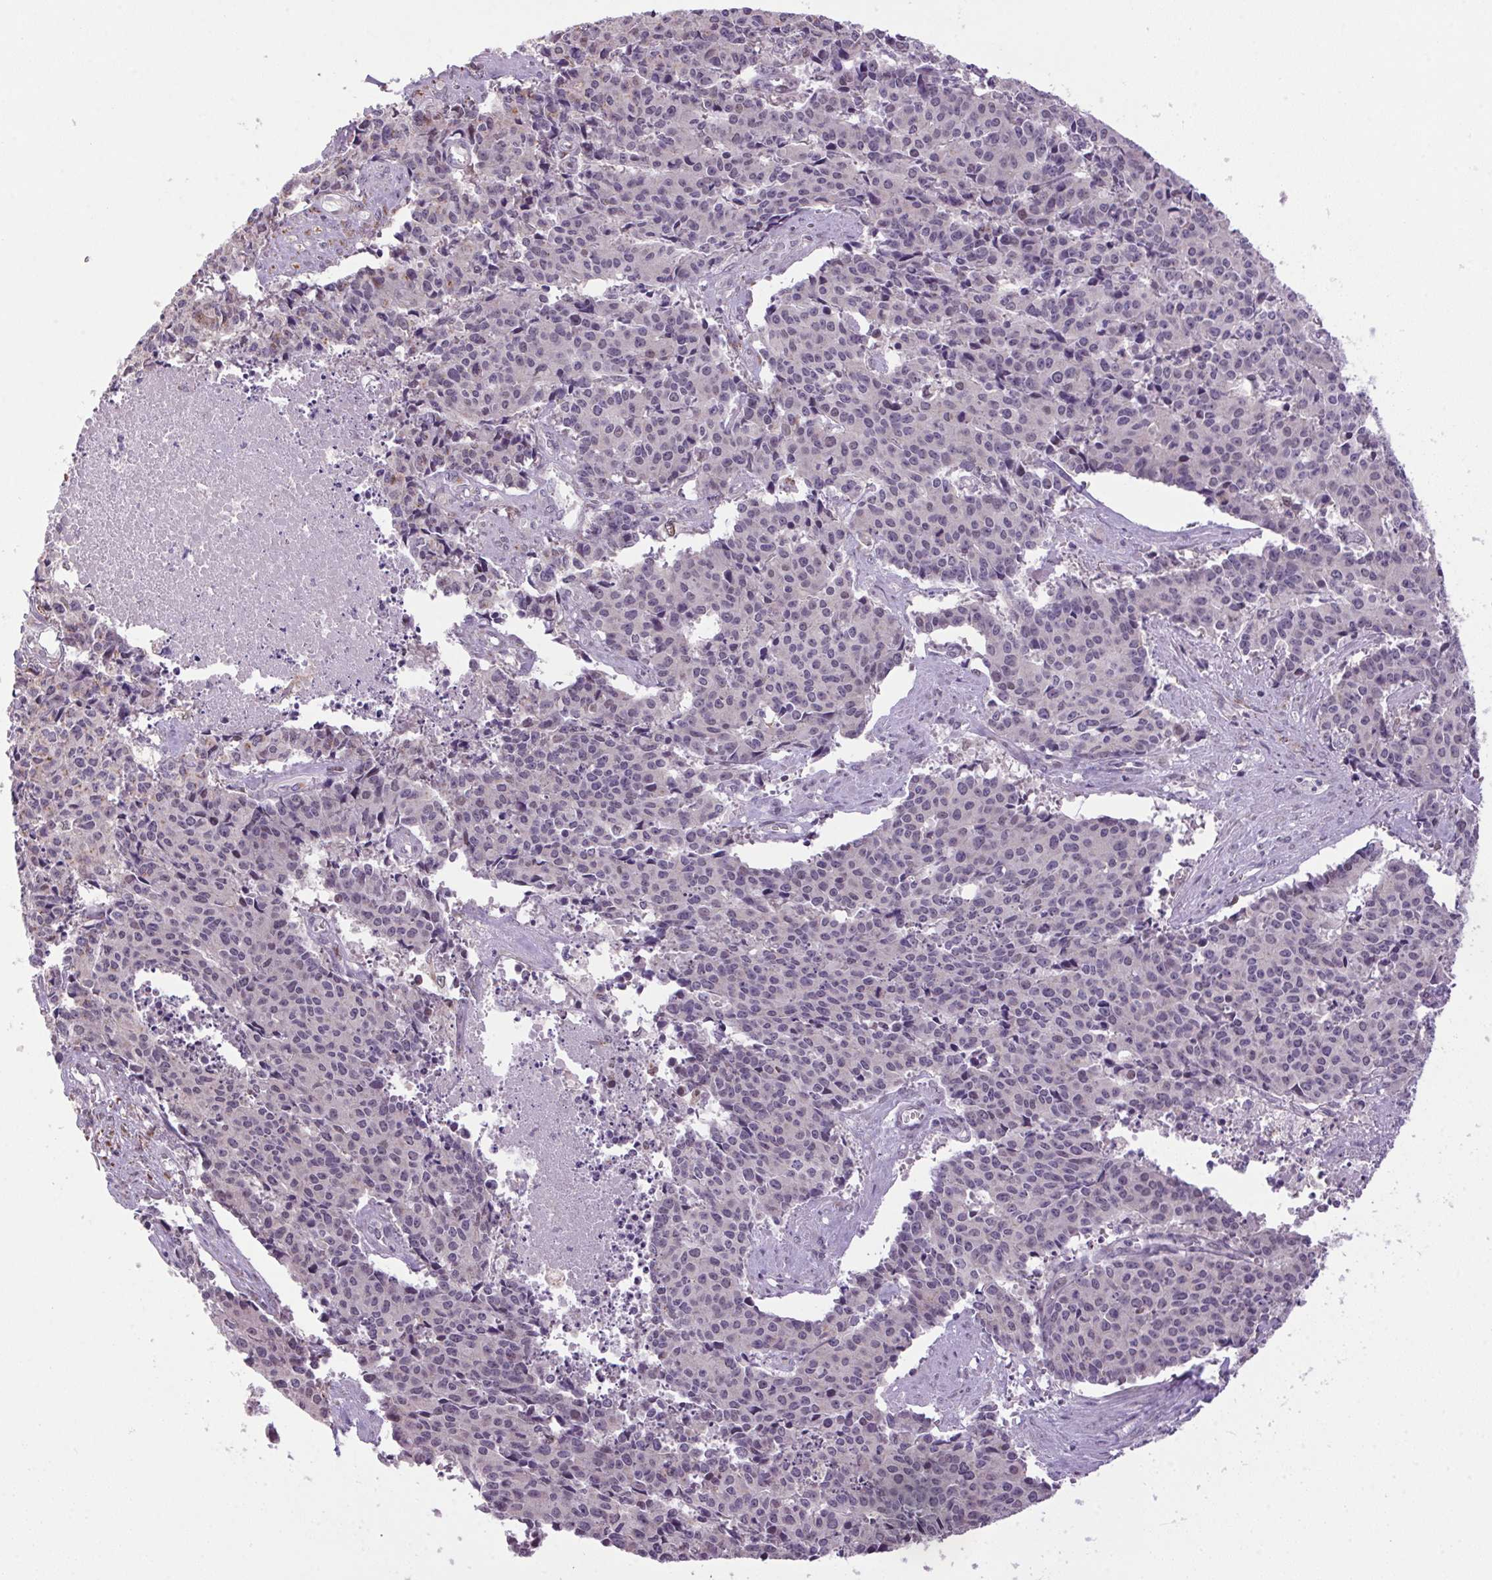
{"staining": {"intensity": "weak", "quantity": "25%-75%", "location": "cytoplasmic/membranous"}, "tissue": "cervical cancer", "cell_type": "Tumor cells", "image_type": "cancer", "snomed": [{"axis": "morphology", "description": "Squamous cell carcinoma, NOS"}, {"axis": "topography", "description": "Cervix"}], "caption": "Cervical cancer stained with DAB (3,3'-diaminobenzidine) immunohistochemistry displays low levels of weak cytoplasmic/membranous expression in approximately 25%-75% of tumor cells. The staining was performed using DAB (3,3'-diaminobenzidine) to visualize the protein expression in brown, while the nuclei were stained in blue with hematoxylin (Magnification: 20x).", "gene": "AKR1E2", "patient": {"sex": "female", "age": 28}}